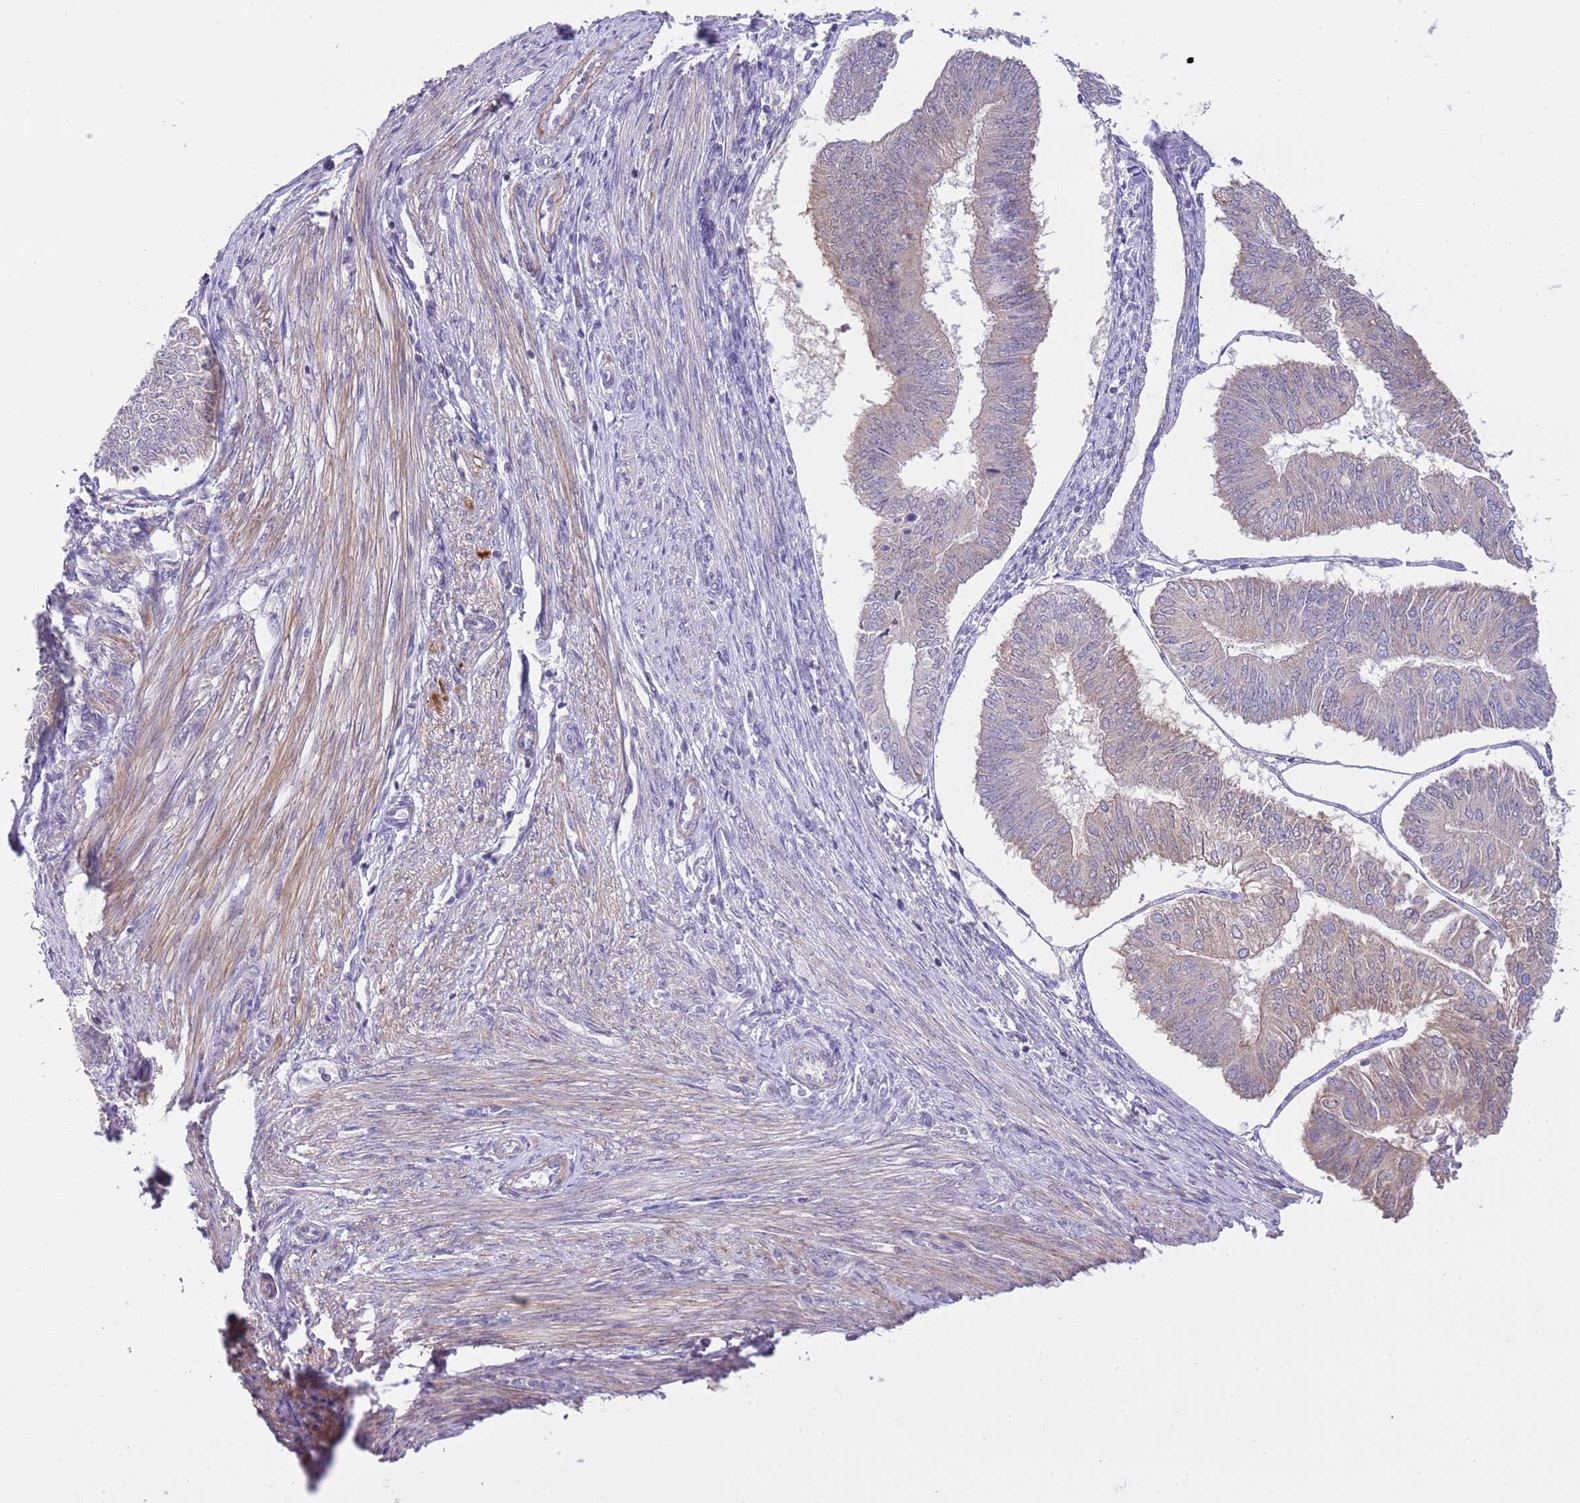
{"staining": {"intensity": "weak", "quantity": "<25%", "location": "cytoplasmic/membranous"}, "tissue": "endometrial cancer", "cell_type": "Tumor cells", "image_type": "cancer", "snomed": [{"axis": "morphology", "description": "Adenocarcinoma, NOS"}, {"axis": "topography", "description": "Endometrium"}], "caption": "DAB immunohistochemical staining of endometrial cancer shows no significant expression in tumor cells.", "gene": "GALK2", "patient": {"sex": "female", "age": 58}}